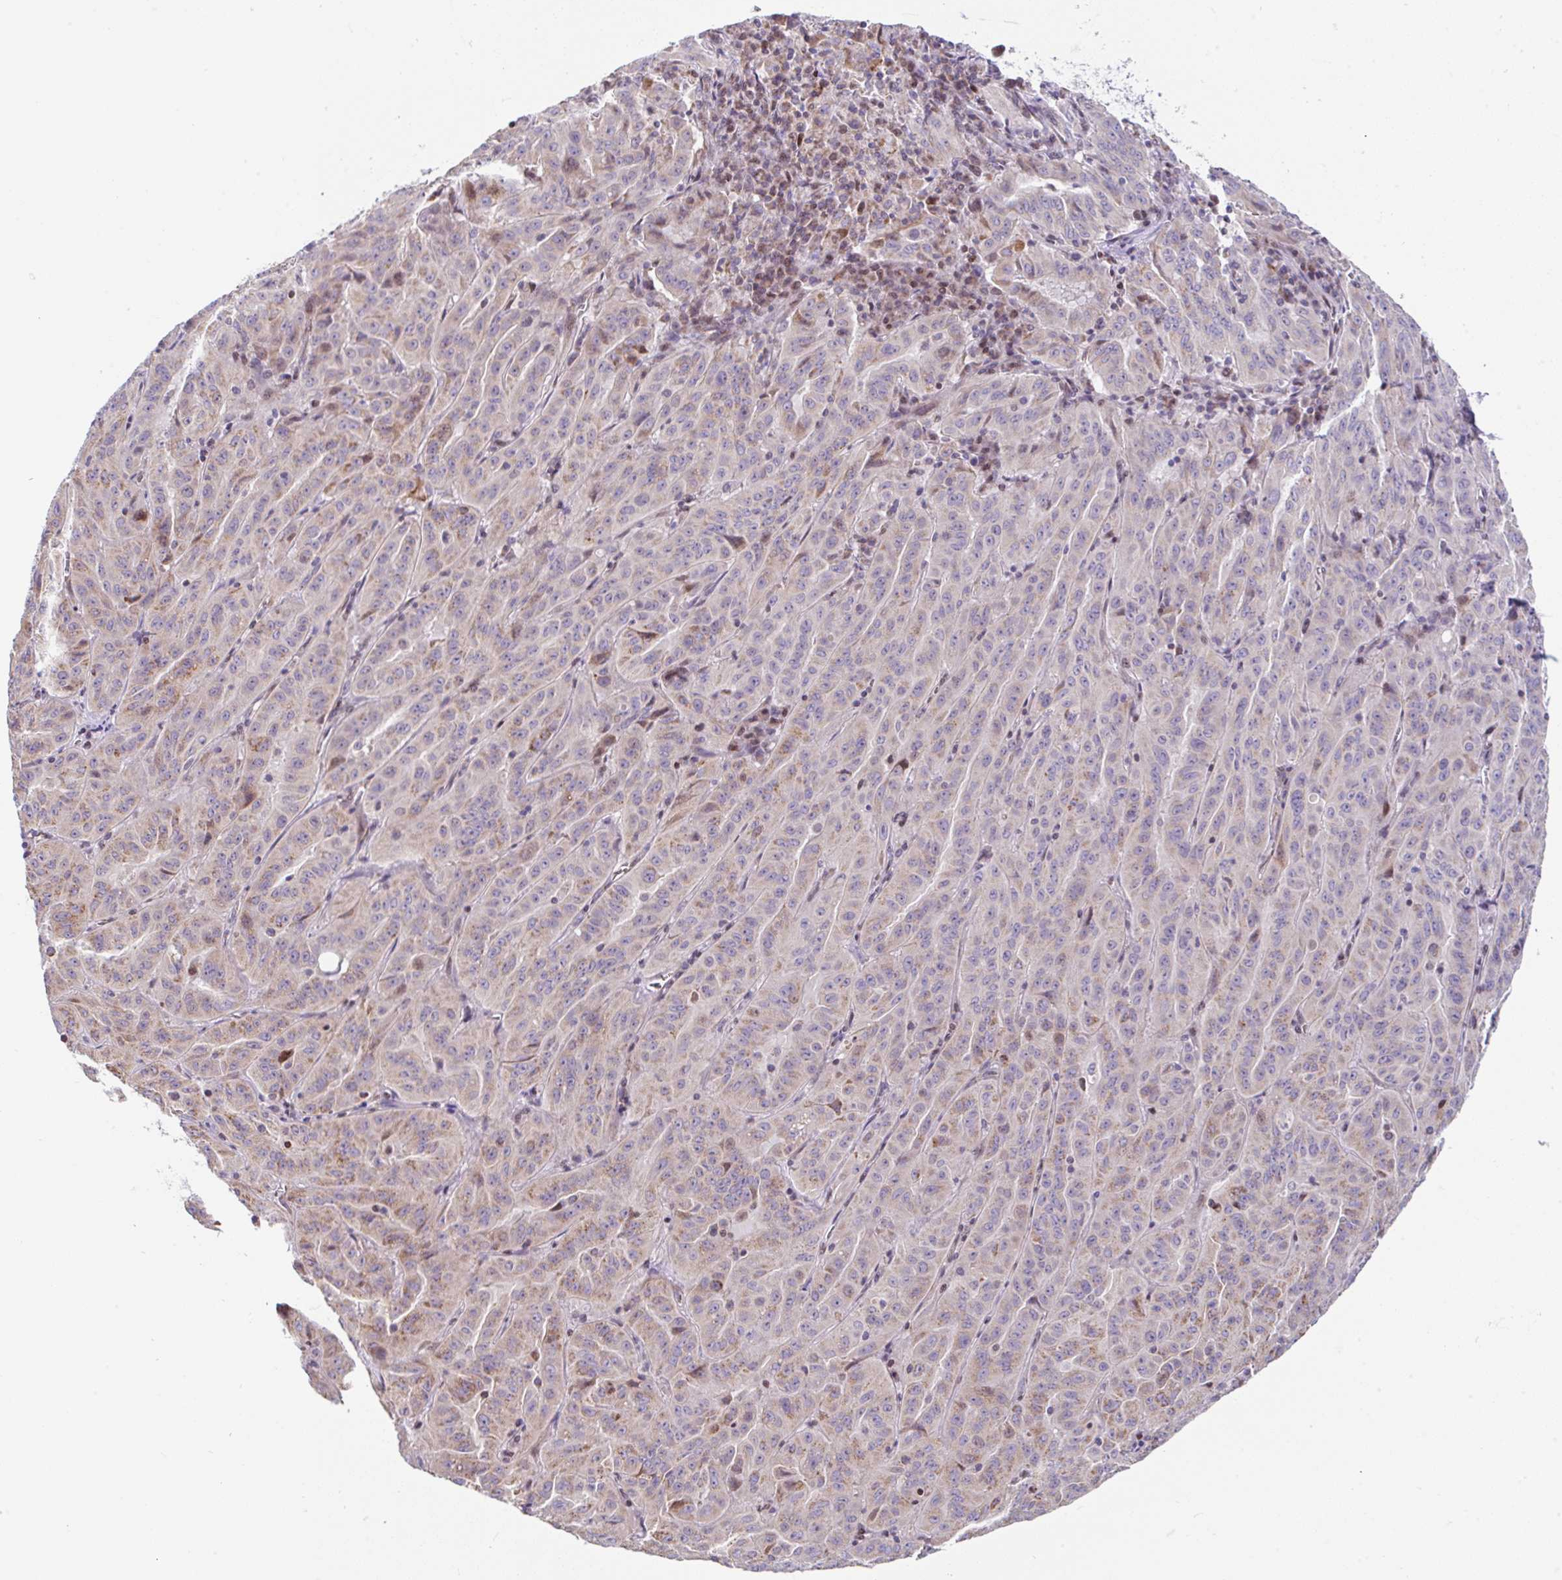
{"staining": {"intensity": "weak", "quantity": "25%-75%", "location": "cytoplasmic/membranous"}, "tissue": "pancreatic cancer", "cell_type": "Tumor cells", "image_type": "cancer", "snomed": [{"axis": "morphology", "description": "Adenocarcinoma, NOS"}, {"axis": "topography", "description": "Pancreas"}], "caption": "Immunohistochemical staining of pancreatic cancer (adenocarcinoma) shows low levels of weak cytoplasmic/membranous protein positivity in approximately 25%-75% of tumor cells. The staining was performed using DAB (3,3'-diaminobenzidine) to visualize the protein expression in brown, while the nuclei were stained in blue with hematoxylin (Magnification: 20x).", "gene": "FIGNL1", "patient": {"sex": "male", "age": 63}}